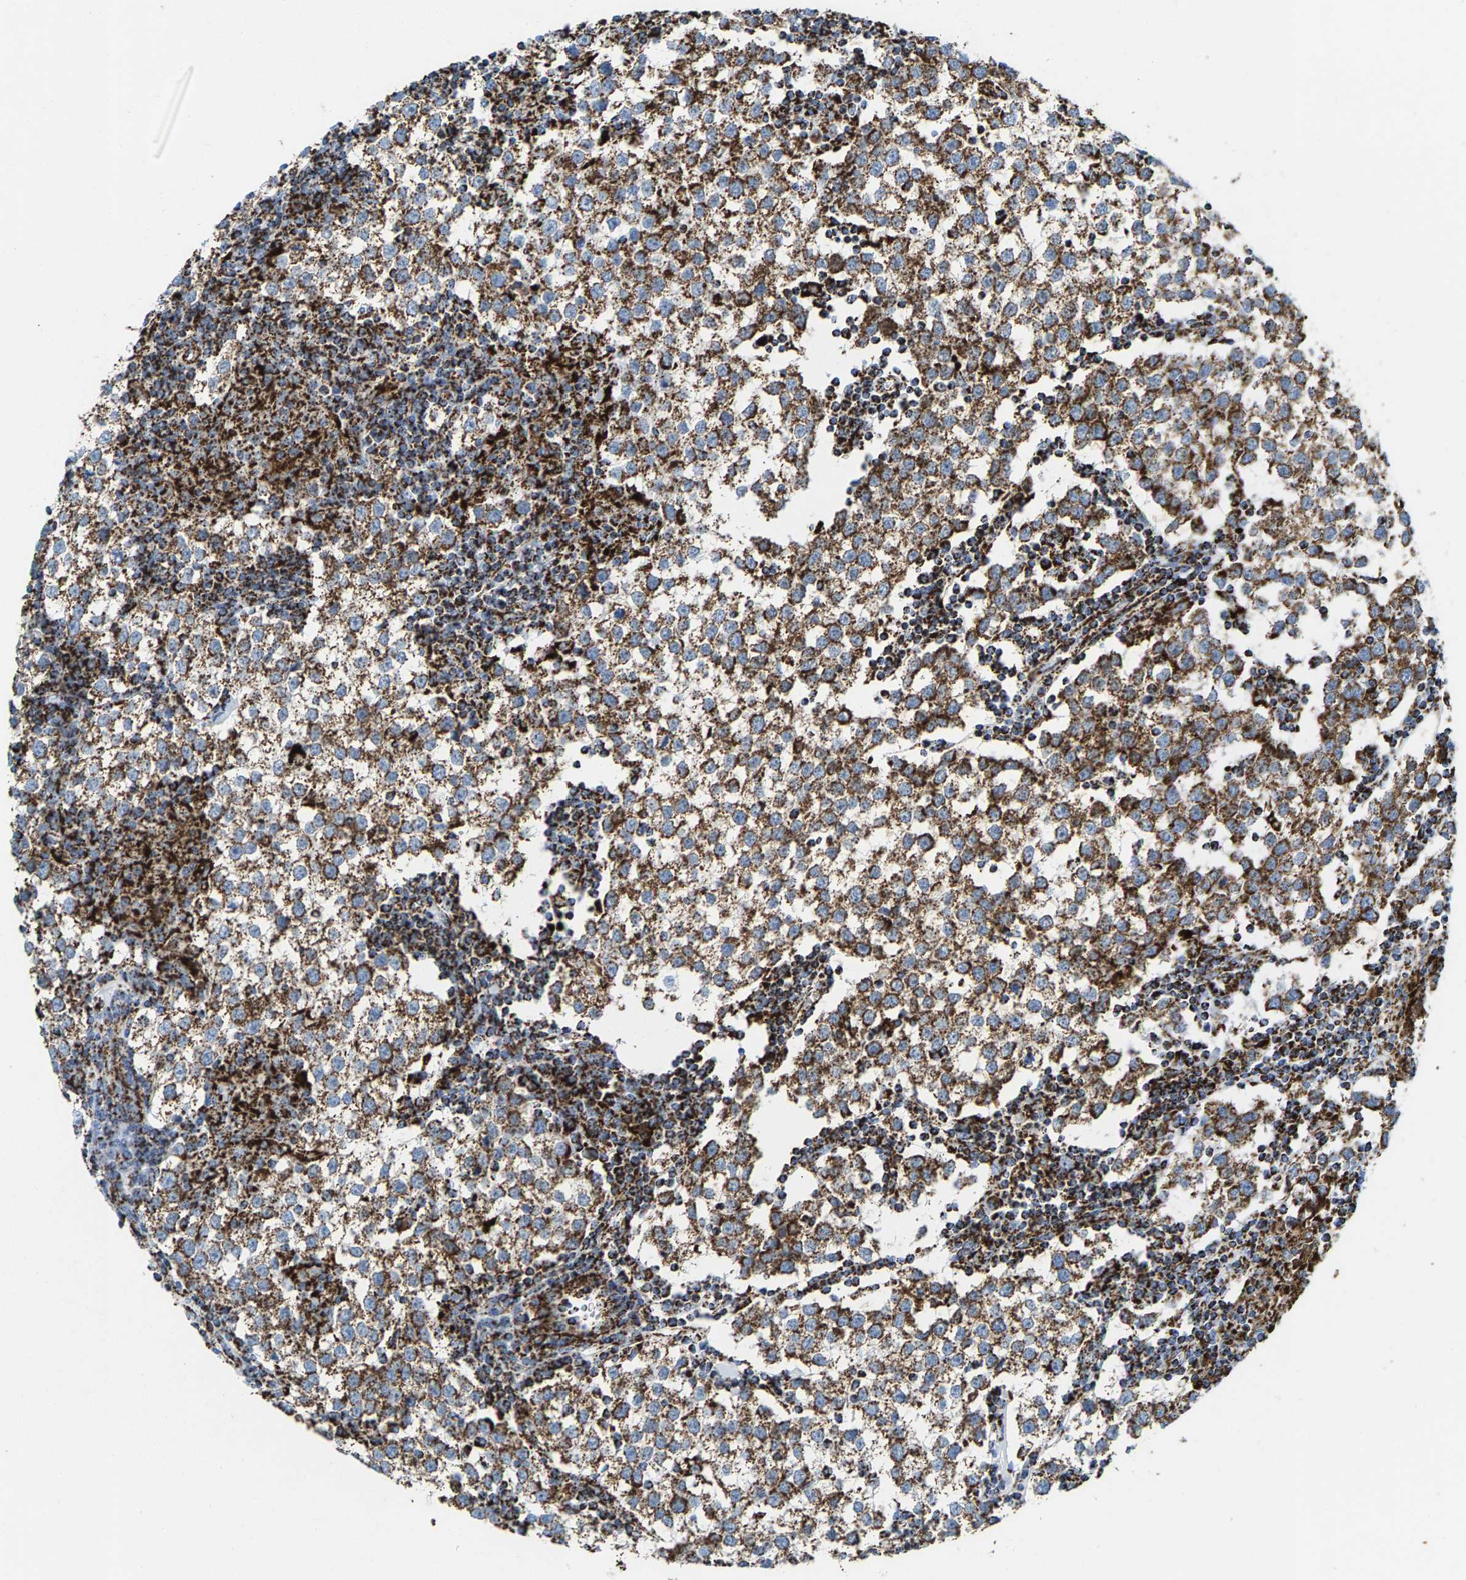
{"staining": {"intensity": "moderate", "quantity": ">75%", "location": "cytoplasmic/membranous"}, "tissue": "testis cancer", "cell_type": "Tumor cells", "image_type": "cancer", "snomed": [{"axis": "morphology", "description": "Seminoma, NOS"}, {"axis": "morphology", "description": "Carcinoma, Embryonal, NOS"}, {"axis": "topography", "description": "Testis"}], "caption": "Testis seminoma stained with DAB (3,3'-diaminobenzidine) immunohistochemistry exhibits medium levels of moderate cytoplasmic/membranous expression in about >75% of tumor cells.", "gene": "ECHS1", "patient": {"sex": "male", "age": 36}}